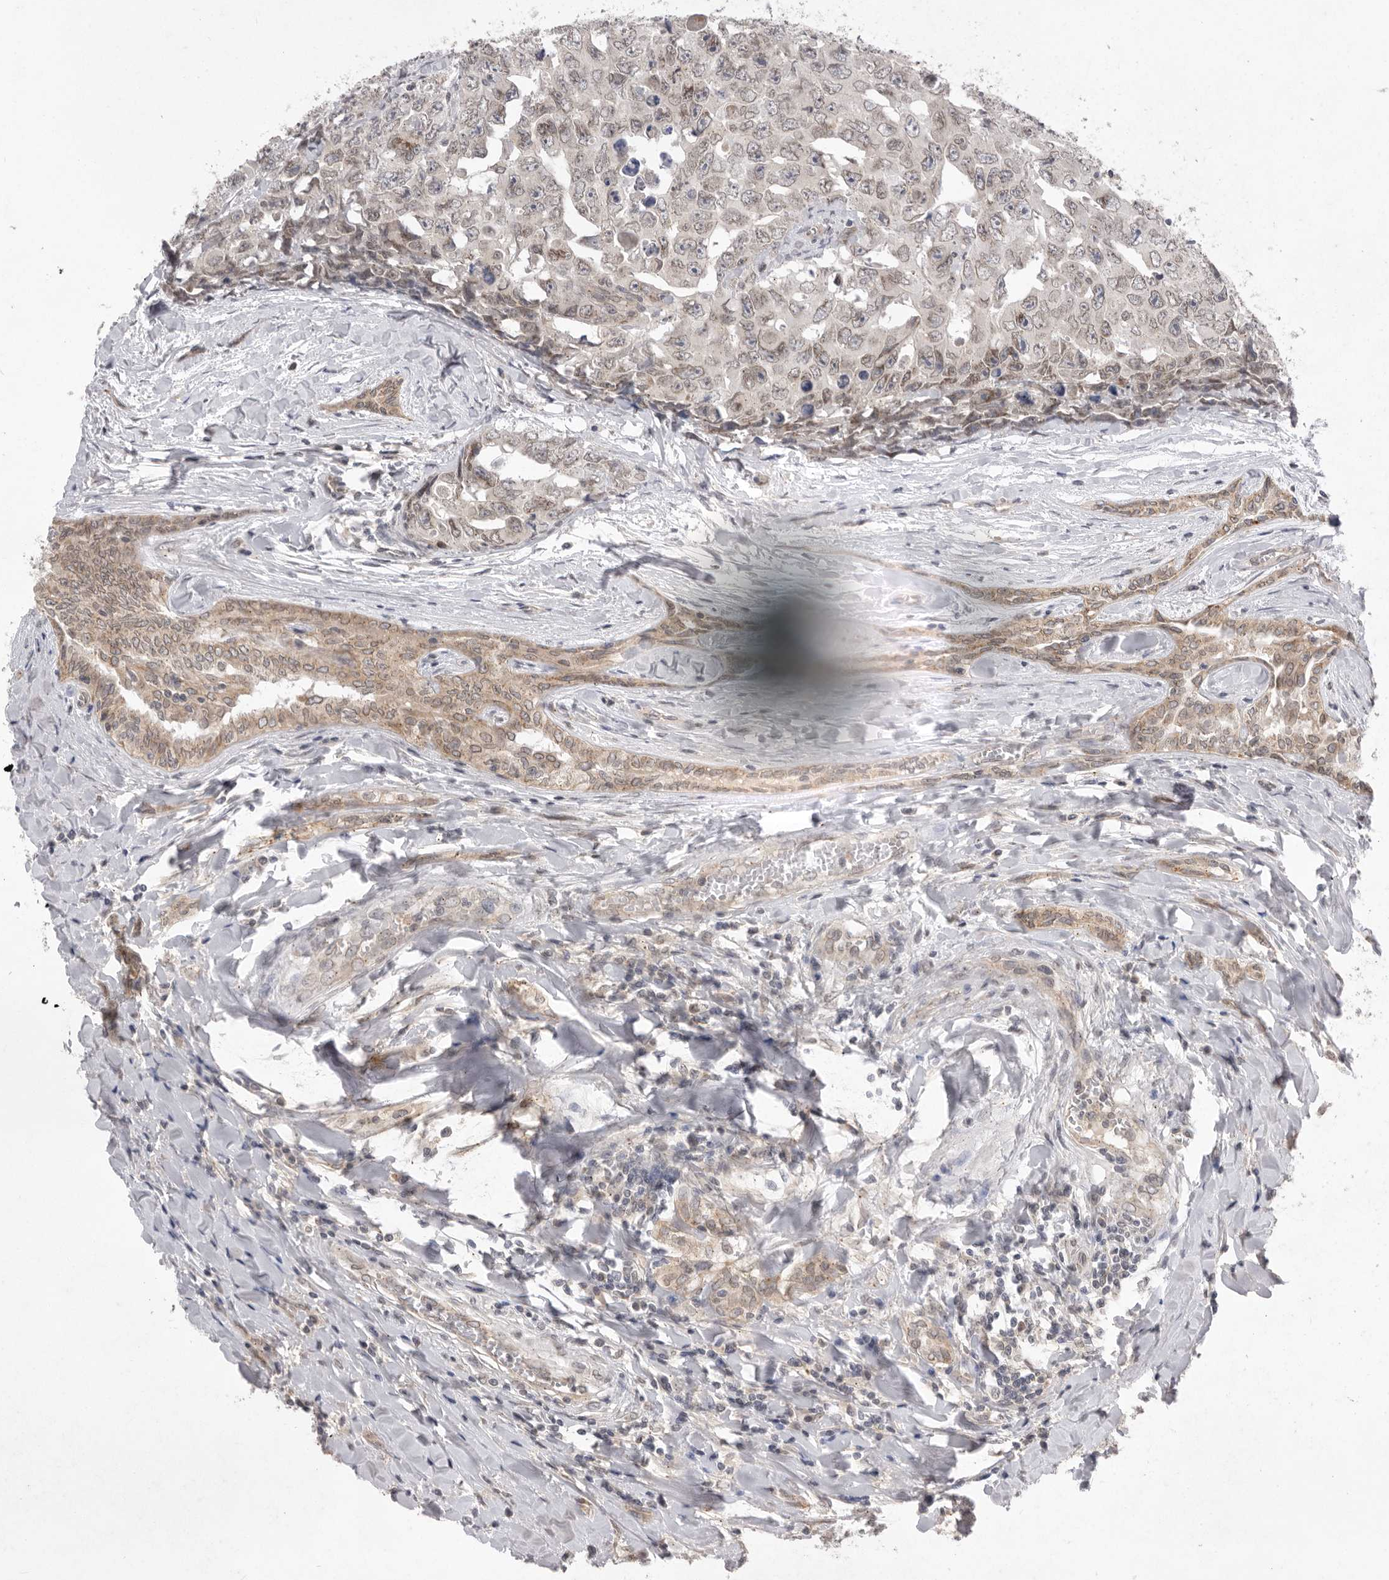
{"staining": {"intensity": "weak", "quantity": "<25%", "location": "cytoplasmic/membranous,nuclear"}, "tissue": "testis cancer", "cell_type": "Tumor cells", "image_type": "cancer", "snomed": [{"axis": "morphology", "description": "Carcinoma, Embryonal, NOS"}, {"axis": "topography", "description": "Testis"}], "caption": "Histopathology image shows no significant protein staining in tumor cells of testis cancer (embryonal carcinoma).", "gene": "TLR3", "patient": {"sex": "male", "age": 28}}